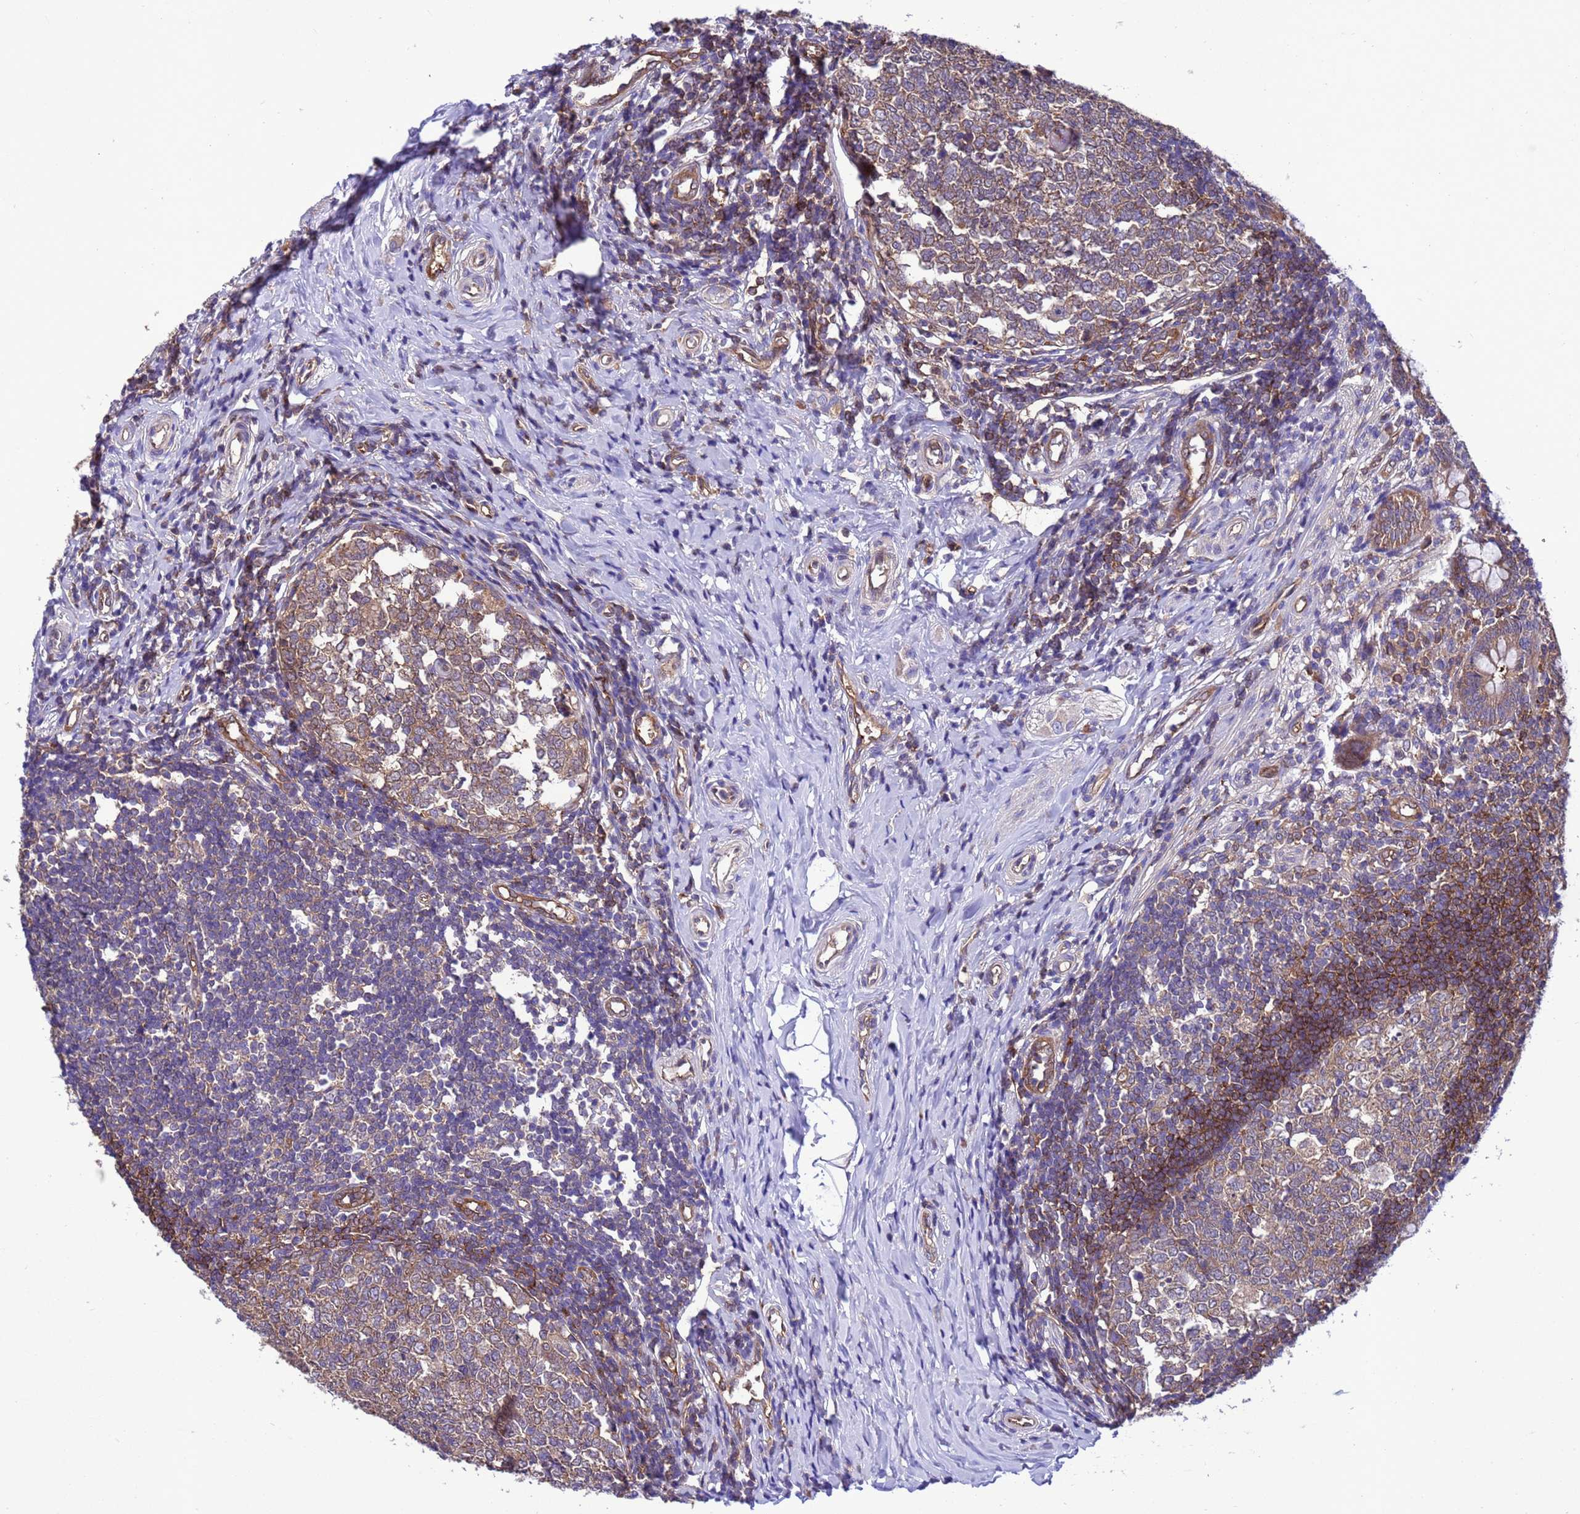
{"staining": {"intensity": "moderate", "quantity": ">75%", "location": "cytoplasmic/membranous"}, "tissue": "appendix", "cell_type": "Glandular cells", "image_type": "normal", "snomed": [{"axis": "morphology", "description": "Normal tissue, NOS"}, {"axis": "topography", "description": "Appendix"}], "caption": "Human appendix stained with a brown dye exhibits moderate cytoplasmic/membranous positive staining in about >75% of glandular cells.", "gene": "RABEP2", "patient": {"sex": "male", "age": 14}}